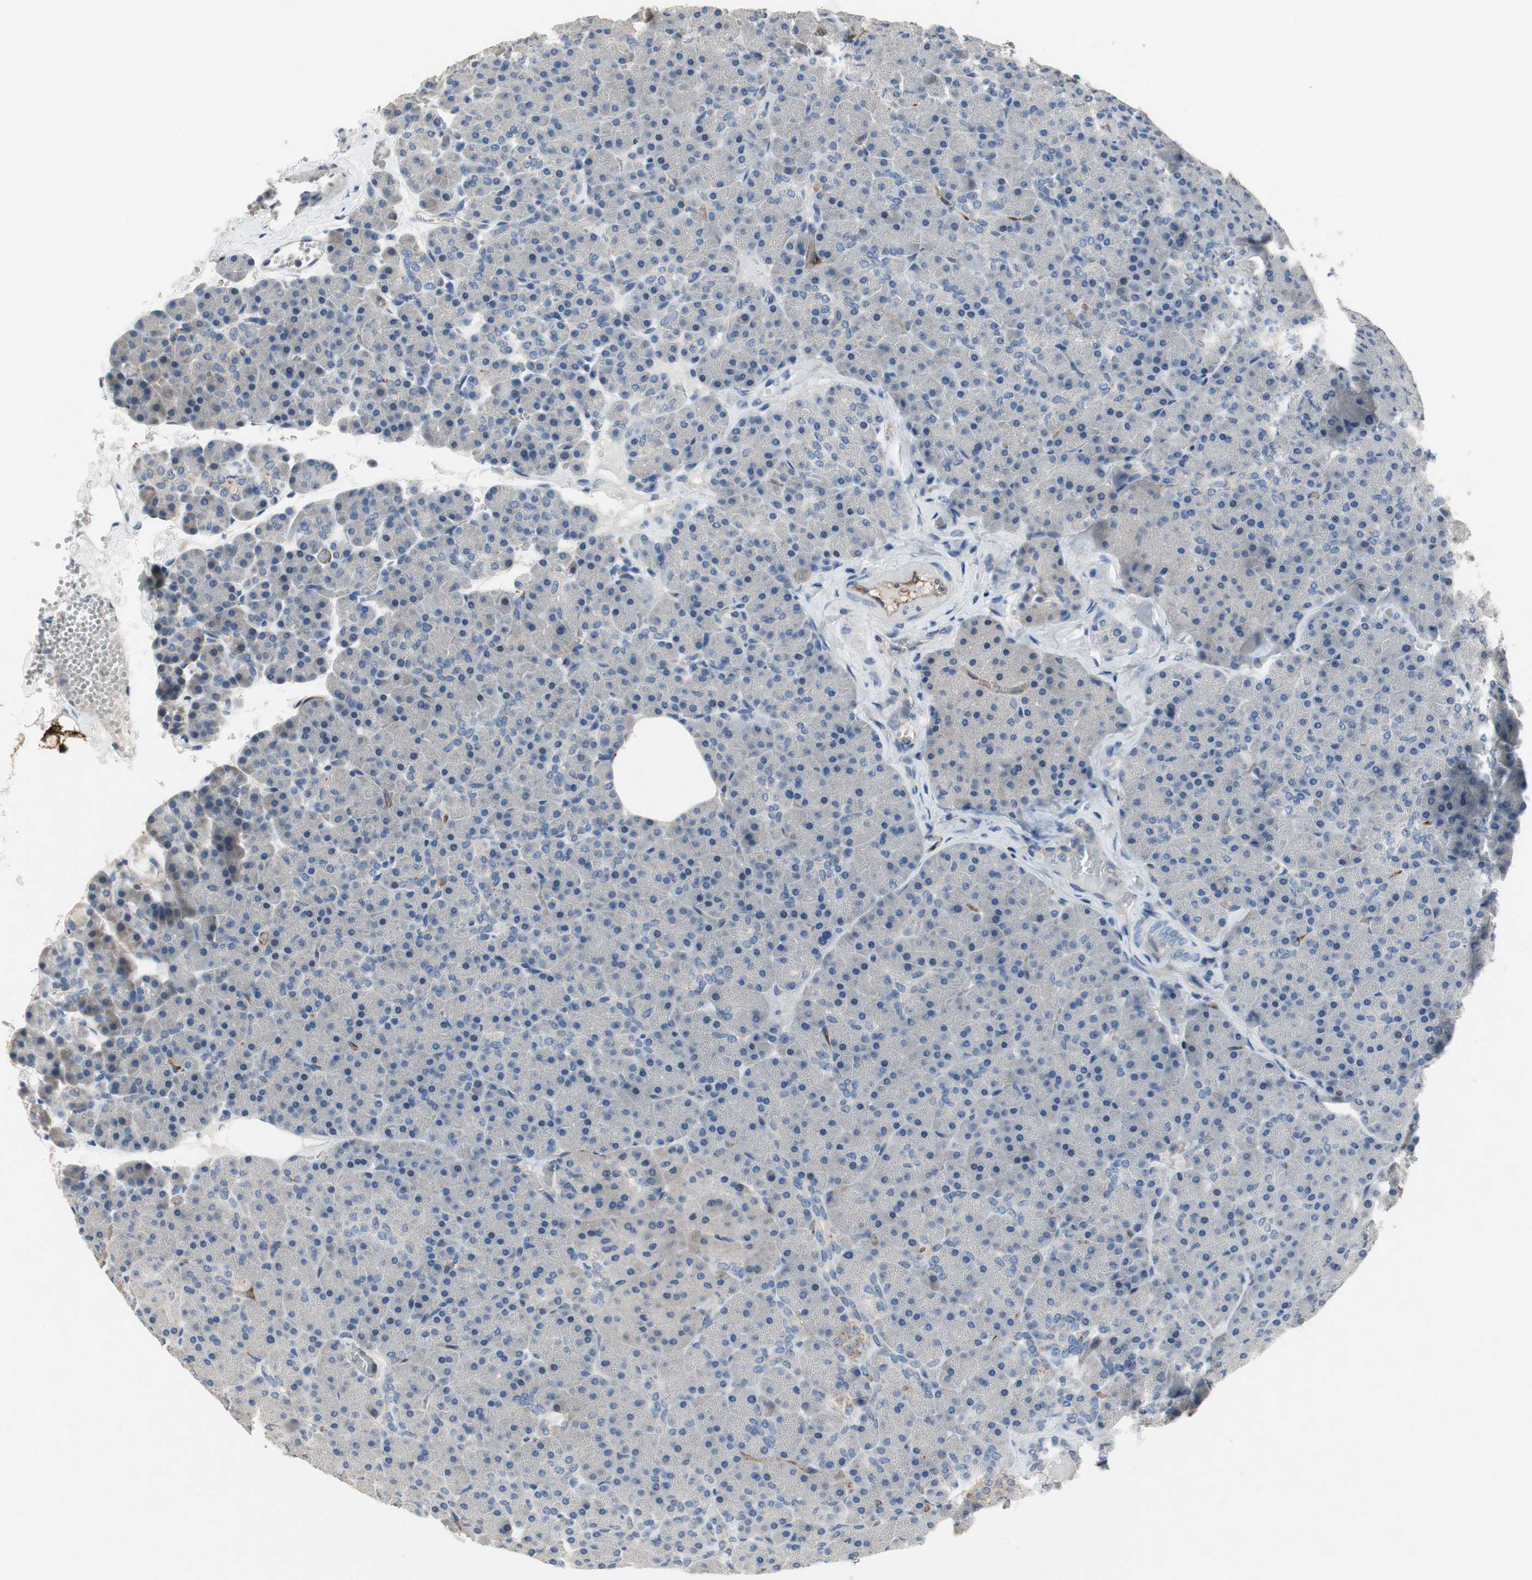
{"staining": {"intensity": "negative", "quantity": "none", "location": "none"}, "tissue": "pancreas", "cell_type": "Exocrine glandular cells", "image_type": "normal", "snomed": [{"axis": "morphology", "description": "Normal tissue, NOS"}, {"axis": "topography", "description": "Pancreas"}], "caption": "Exocrine glandular cells show no significant protein positivity in unremarkable pancreas. (Stains: DAB IHC with hematoxylin counter stain, Microscopy: brightfield microscopy at high magnification).", "gene": "ALPL", "patient": {"sex": "female", "age": 35}}